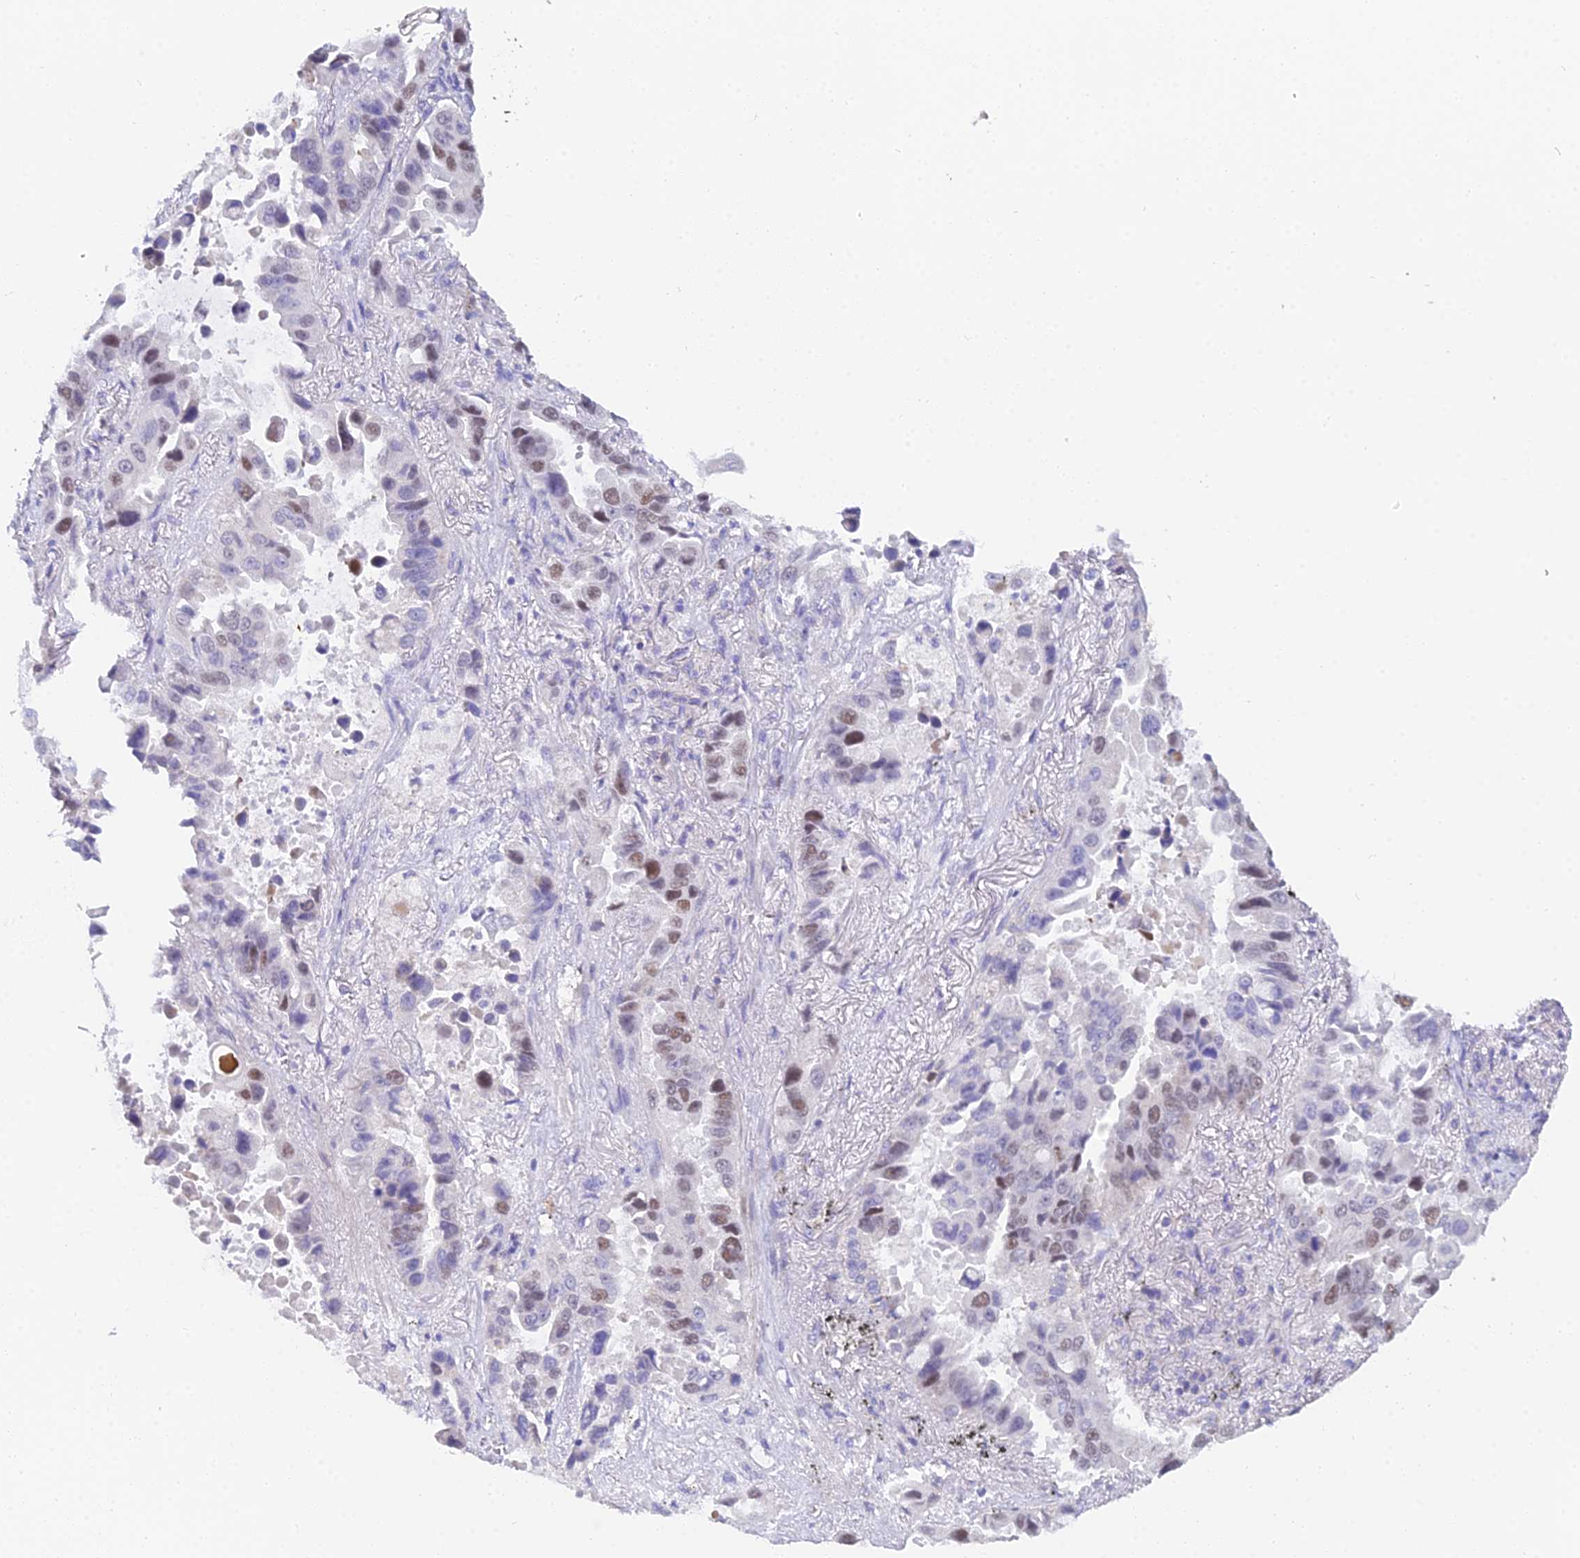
{"staining": {"intensity": "weak", "quantity": "25%-75%", "location": "nuclear"}, "tissue": "lung cancer", "cell_type": "Tumor cells", "image_type": "cancer", "snomed": [{"axis": "morphology", "description": "Adenocarcinoma, NOS"}, {"axis": "topography", "description": "Lung"}], "caption": "Protein analysis of adenocarcinoma (lung) tissue displays weak nuclear positivity in about 25%-75% of tumor cells.", "gene": "MCM2", "patient": {"sex": "male", "age": 64}}